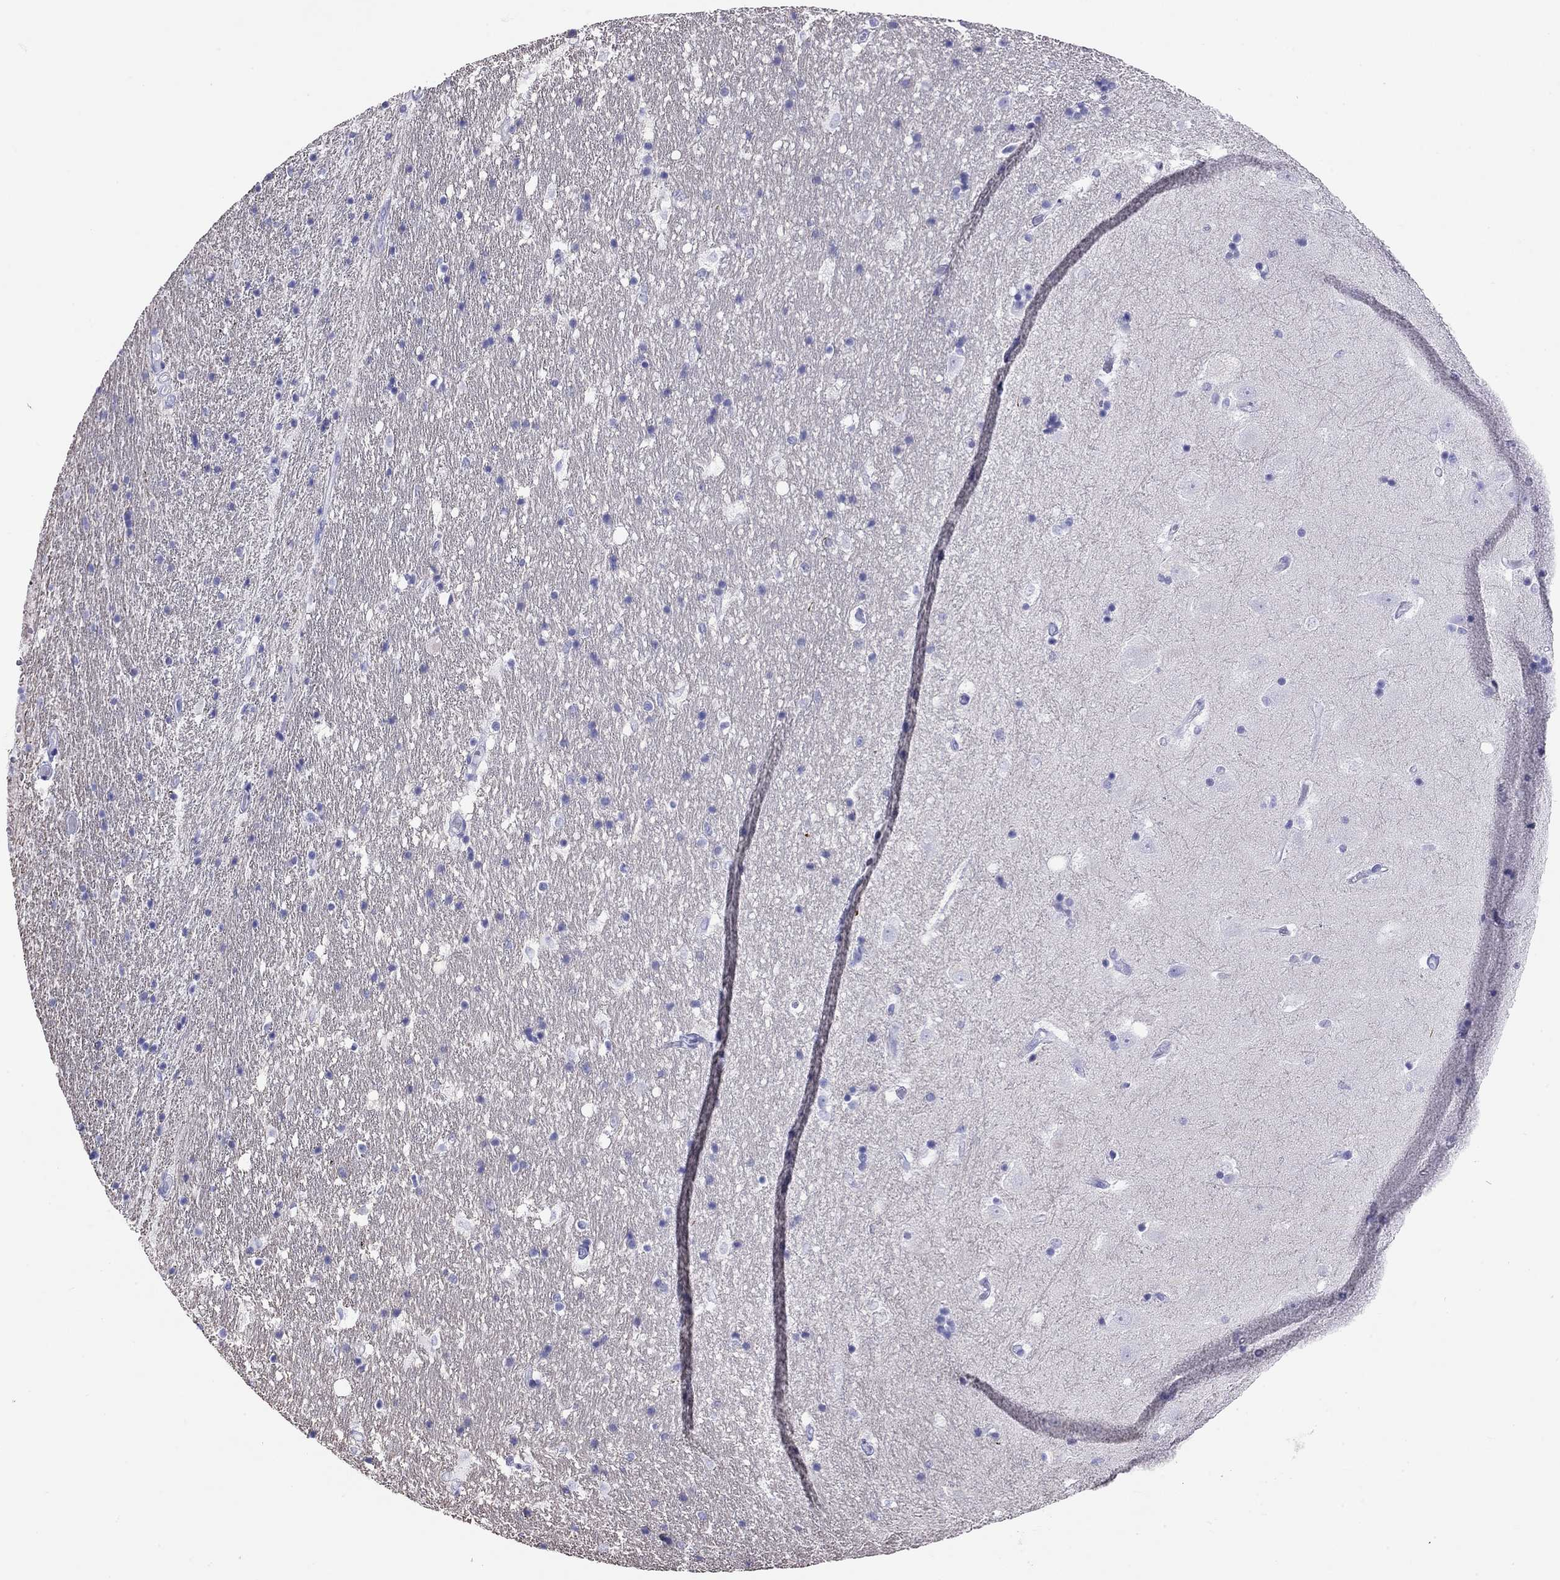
{"staining": {"intensity": "negative", "quantity": "none", "location": "none"}, "tissue": "hippocampus", "cell_type": "Glial cells", "image_type": "normal", "snomed": [{"axis": "morphology", "description": "Normal tissue, NOS"}, {"axis": "topography", "description": "Hippocampus"}], "caption": "Immunohistochemical staining of normal human hippocampus reveals no significant staining in glial cells. Nuclei are stained in blue.", "gene": "HLA", "patient": {"sex": "male", "age": 49}}